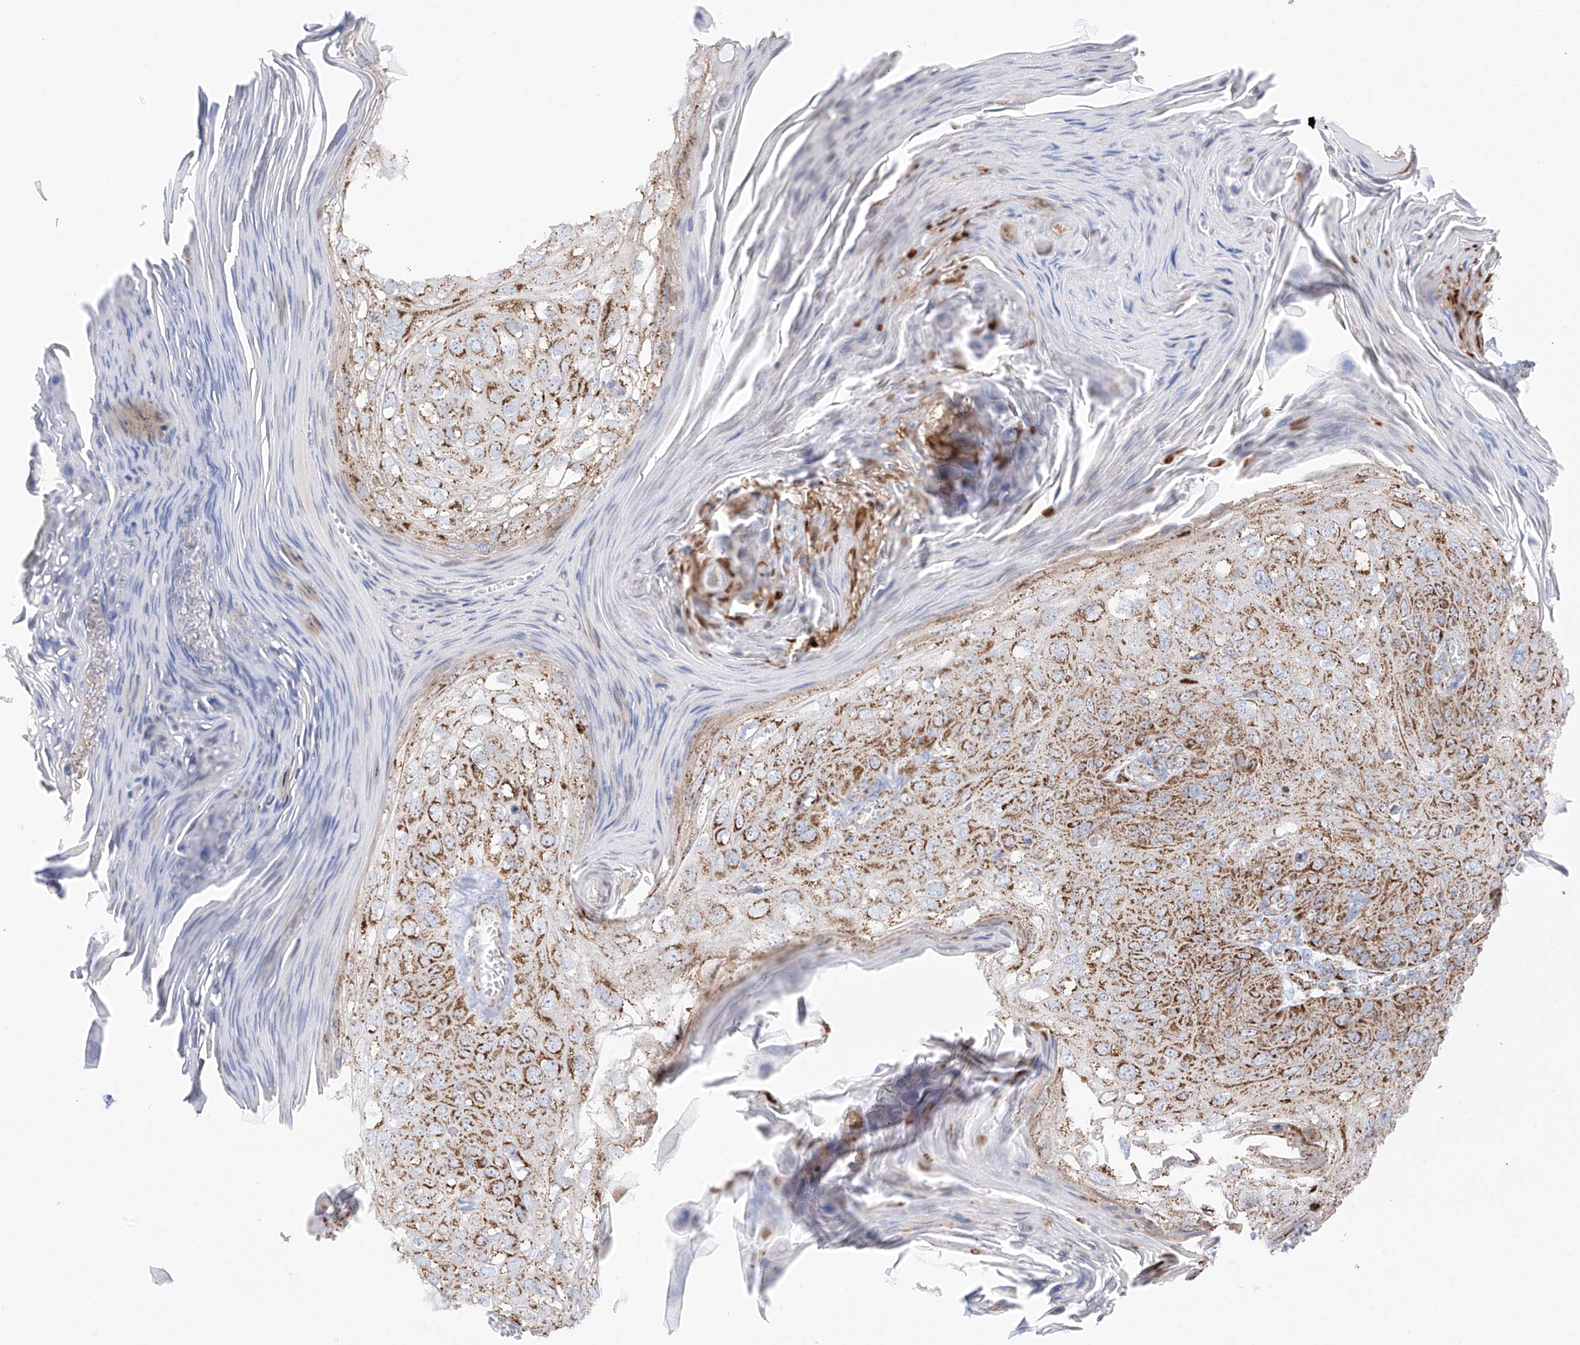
{"staining": {"intensity": "moderate", "quantity": ">75%", "location": "cytoplasmic/membranous"}, "tissue": "skin cancer", "cell_type": "Tumor cells", "image_type": "cancer", "snomed": [{"axis": "morphology", "description": "Squamous cell carcinoma, NOS"}, {"axis": "topography", "description": "Skin"}], "caption": "Squamous cell carcinoma (skin) stained for a protein shows moderate cytoplasmic/membranous positivity in tumor cells.", "gene": "XKR3", "patient": {"sex": "female", "age": 90}}